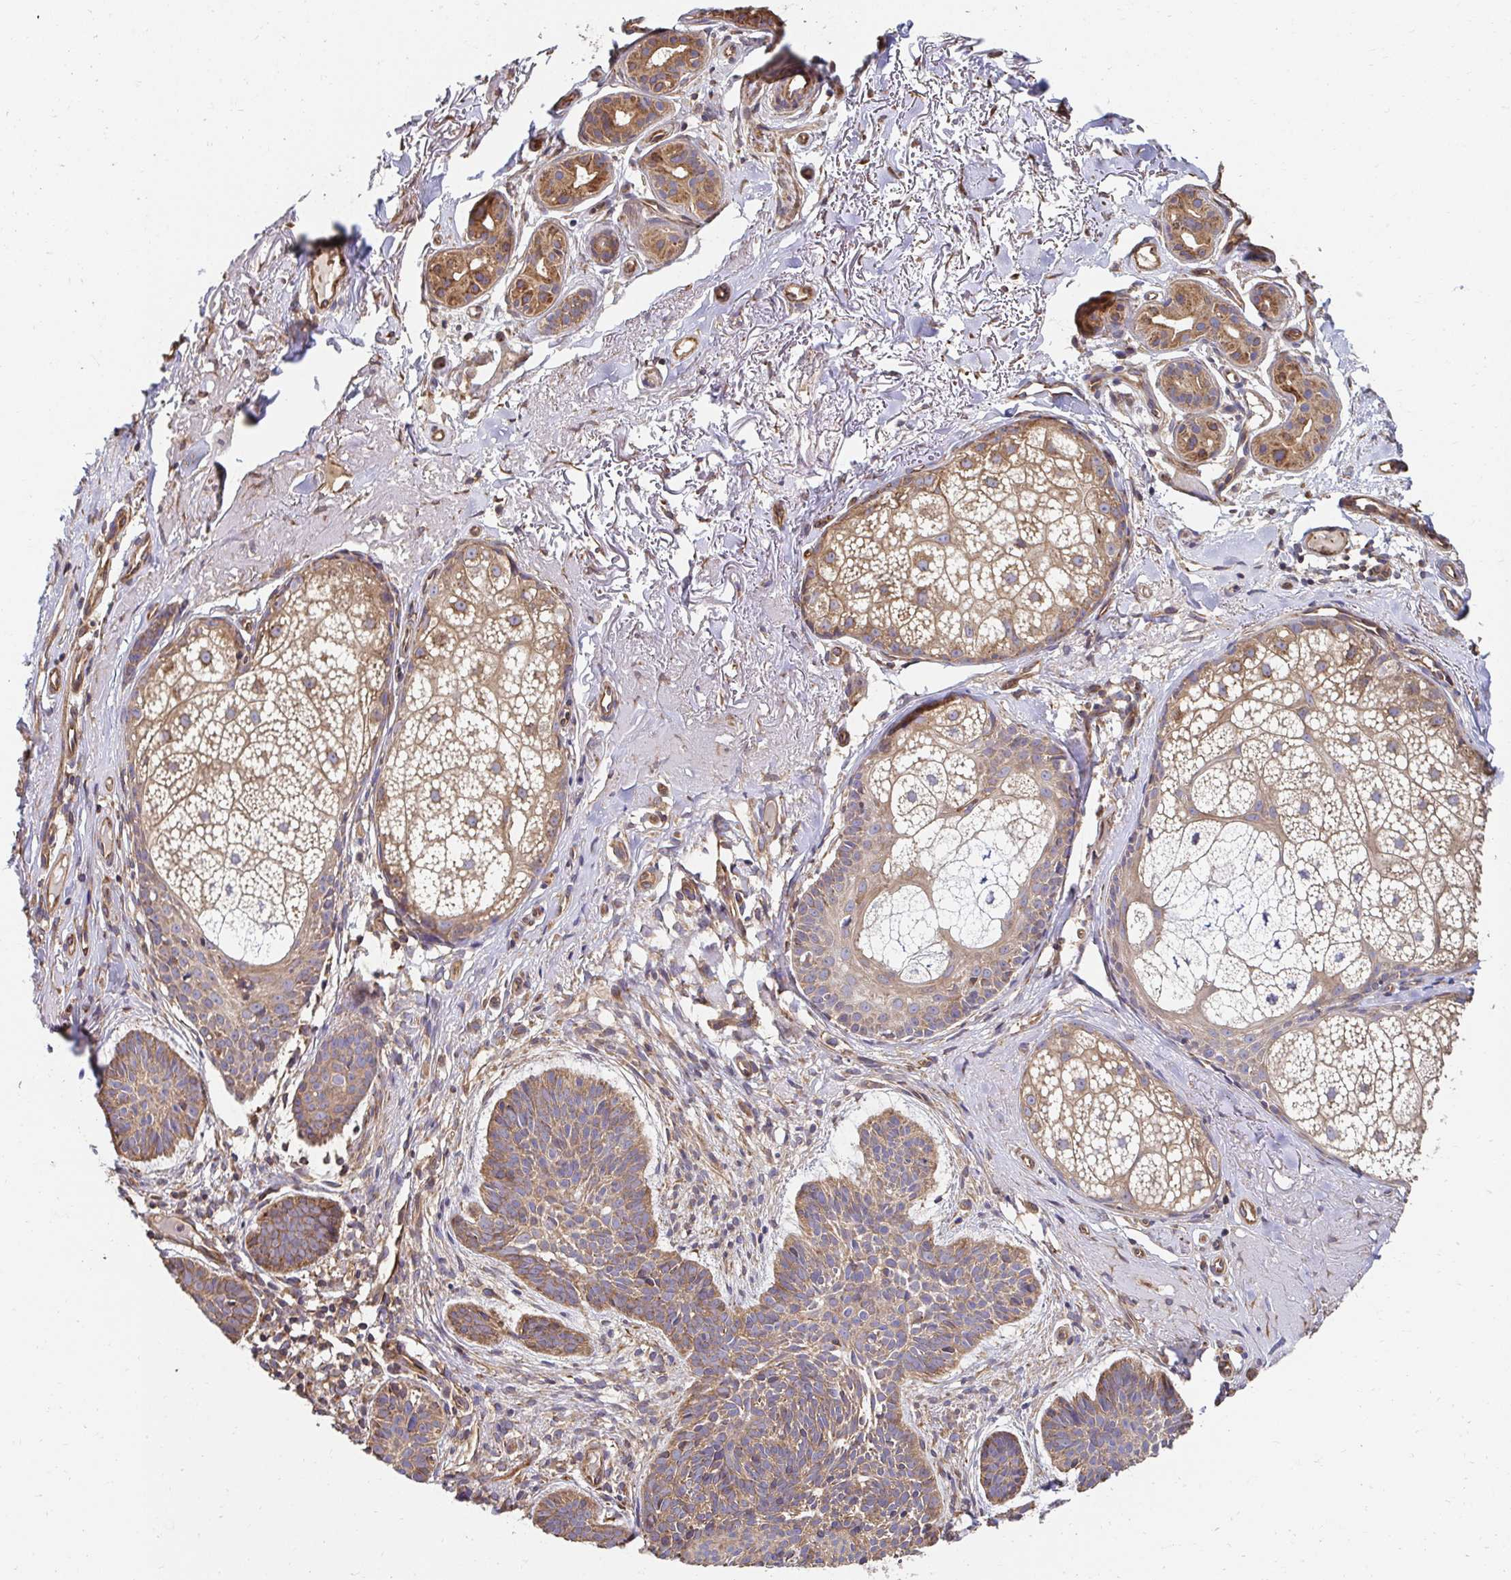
{"staining": {"intensity": "moderate", "quantity": ">75%", "location": "cytoplasmic/membranous"}, "tissue": "skin cancer", "cell_type": "Tumor cells", "image_type": "cancer", "snomed": [{"axis": "morphology", "description": "Basal cell carcinoma"}, {"axis": "topography", "description": "Skin"}], "caption": "IHC (DAB (3,3'-diaminobenzidine)) staining of basal cell carcinoma (skin) demonstrates moderate cytoplasmic/membranous protein positivity in about >75% of tumor cells.", "gene": "APBB1", "patient": {"sex": "male", "age": 78}}